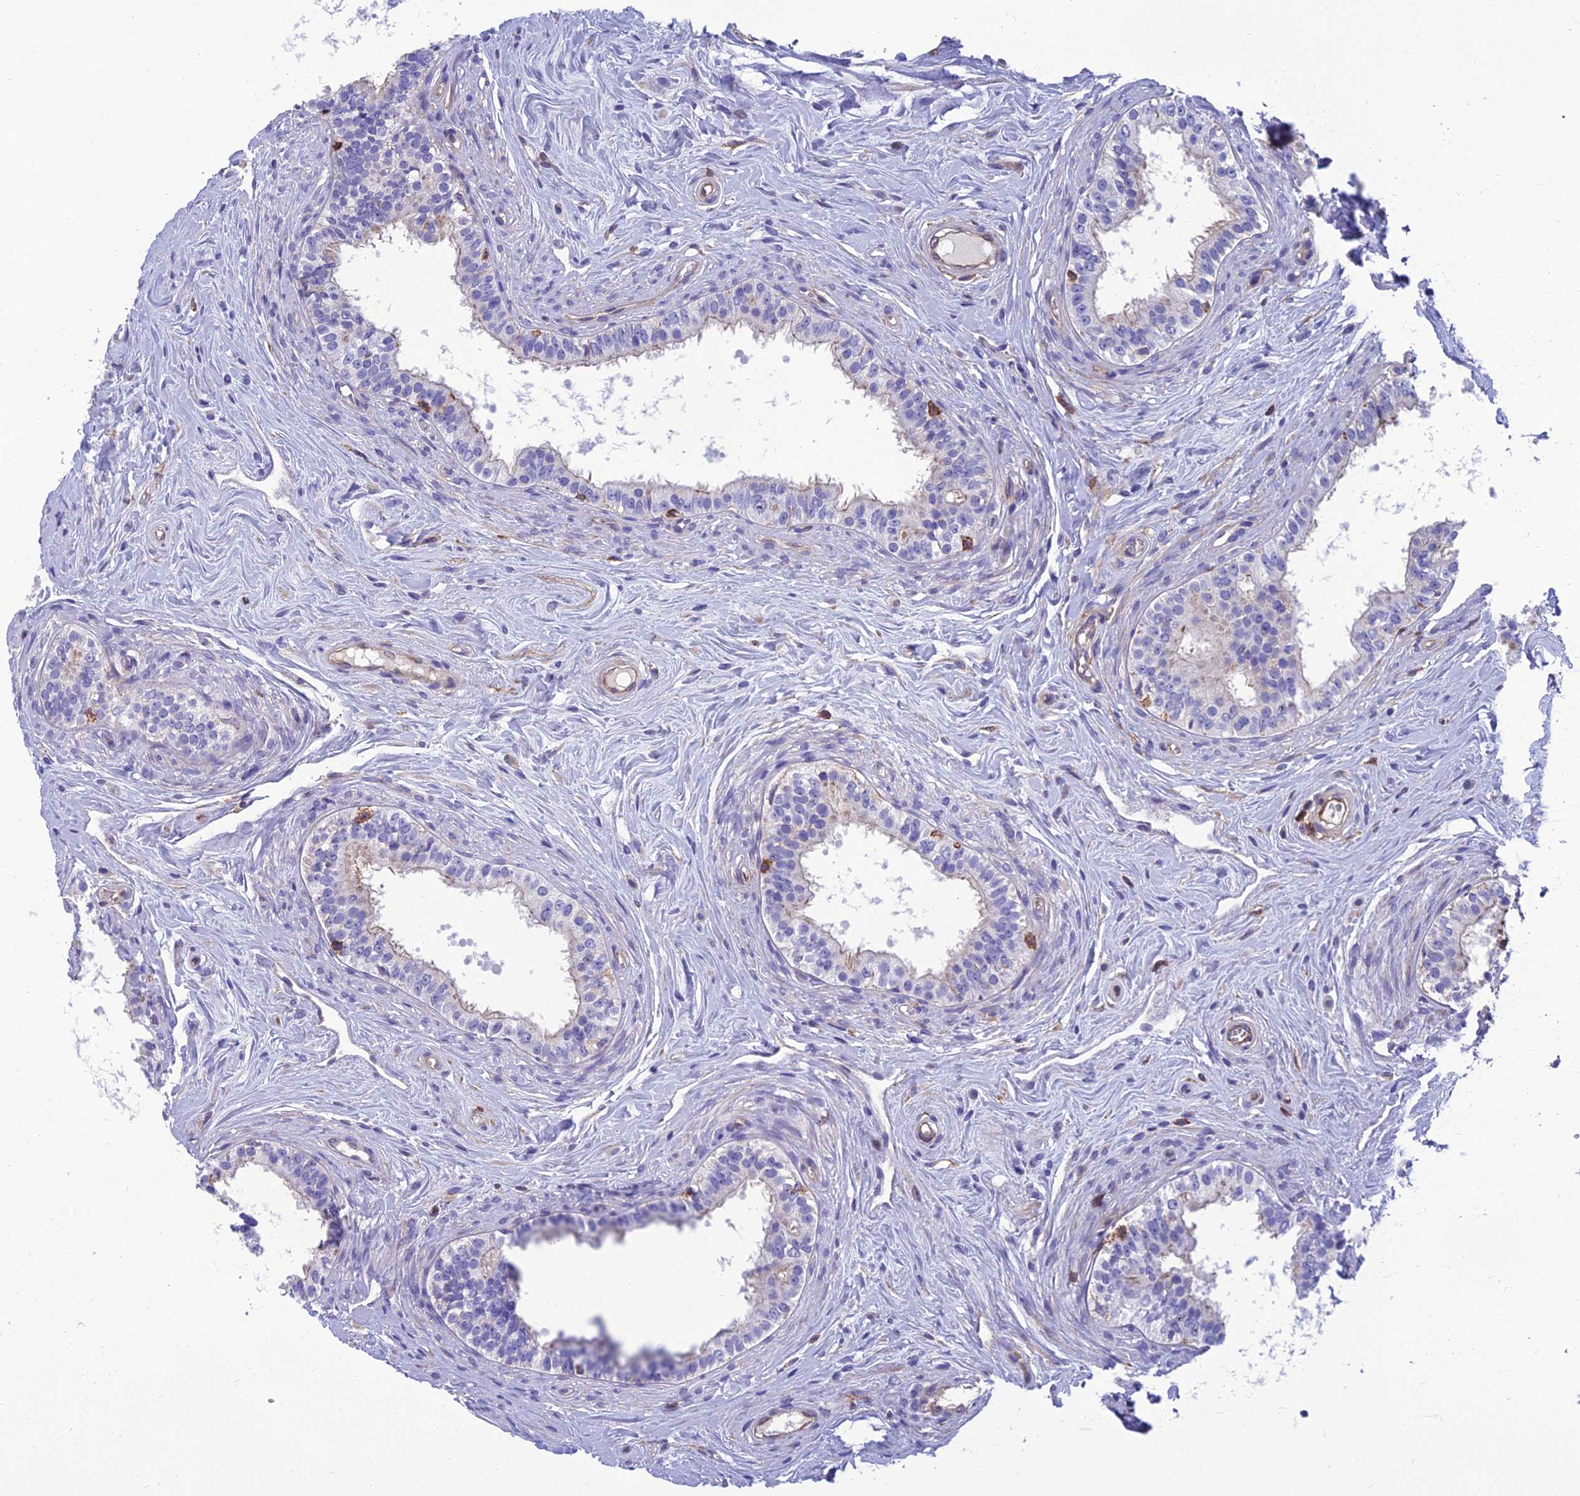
{"staining": {"intensity": "negative", "quantity": "none", "location": "none"}, "tissue": "epididymis", "cell_type": "Glandular cells", "image_type": "normal", "snomed": [{"axis": "morphology", "description": "Normal tissue, NOS"}, {"axis": "topography", "description": "Epididymis"}], "caption": "An immunohistochemistry (IHC) photomicrograph of unremarkable epididymis is shown. There is no staining in glandular cells of epididymis. The staining is performed using DAB brown chromogen with nuclei counter-stained in using hematoxylin.", "gene": "PPP1R18", "patient": {"sex": "male", "age": 33}}